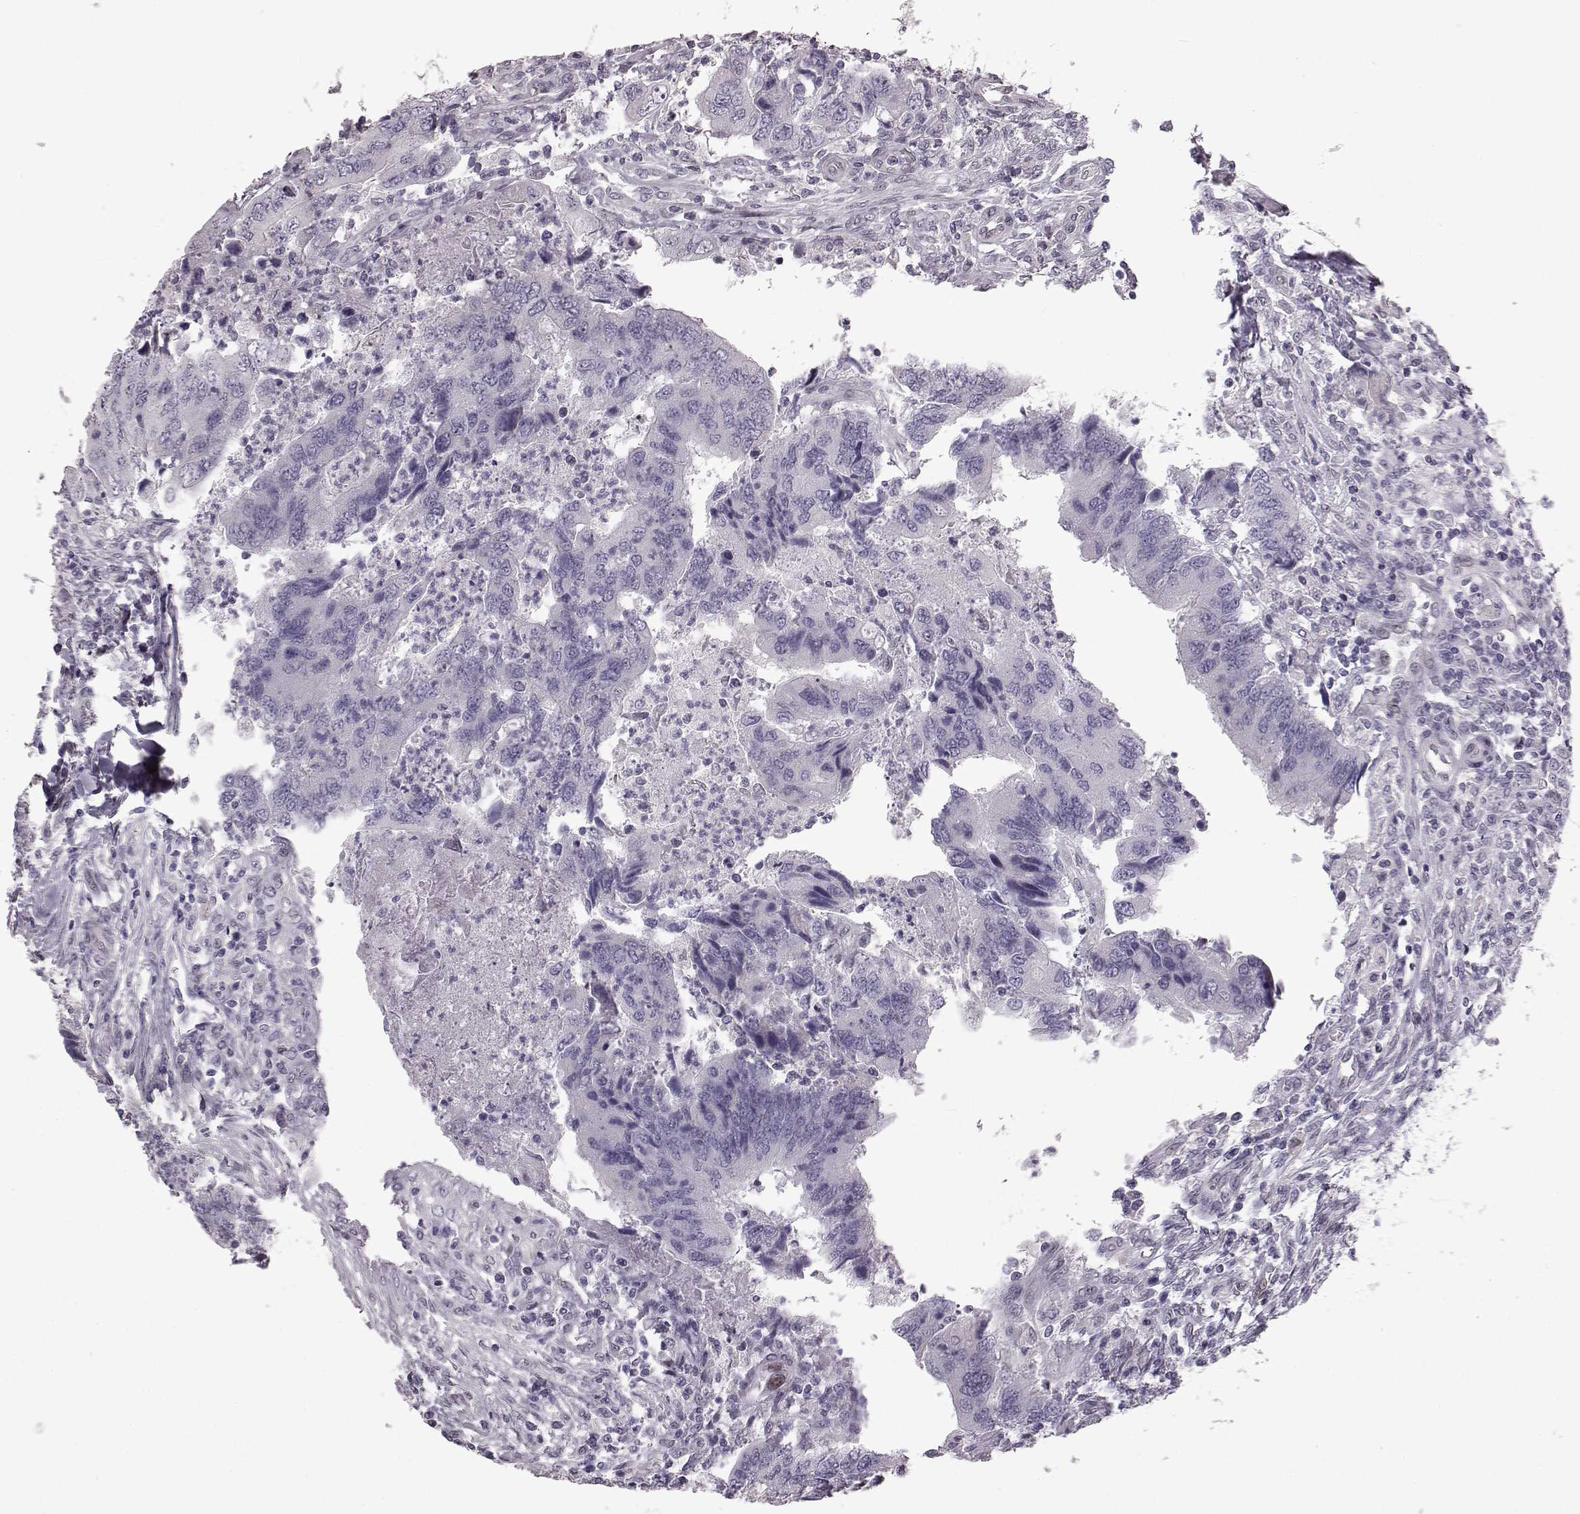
{"staining": {"intensity": "negative", "quantity": "none", "location": "none"}, "tissue": "colorectal cancer", "cell_type": "Tumor cells", "image_type": "cancer", "snomed": [{"axis": "morphology", "description": "Adenocarcinoma, NOS"}, {"axis": "topography", "description": "Colon"}], "caption": "The IHC micrograph has no significant expression in tumor cells of colorectal cancer (adenocarcinoma) tissue.", "gene": "TCHHL1", "patient": {"sex": "female", "age": 67}}